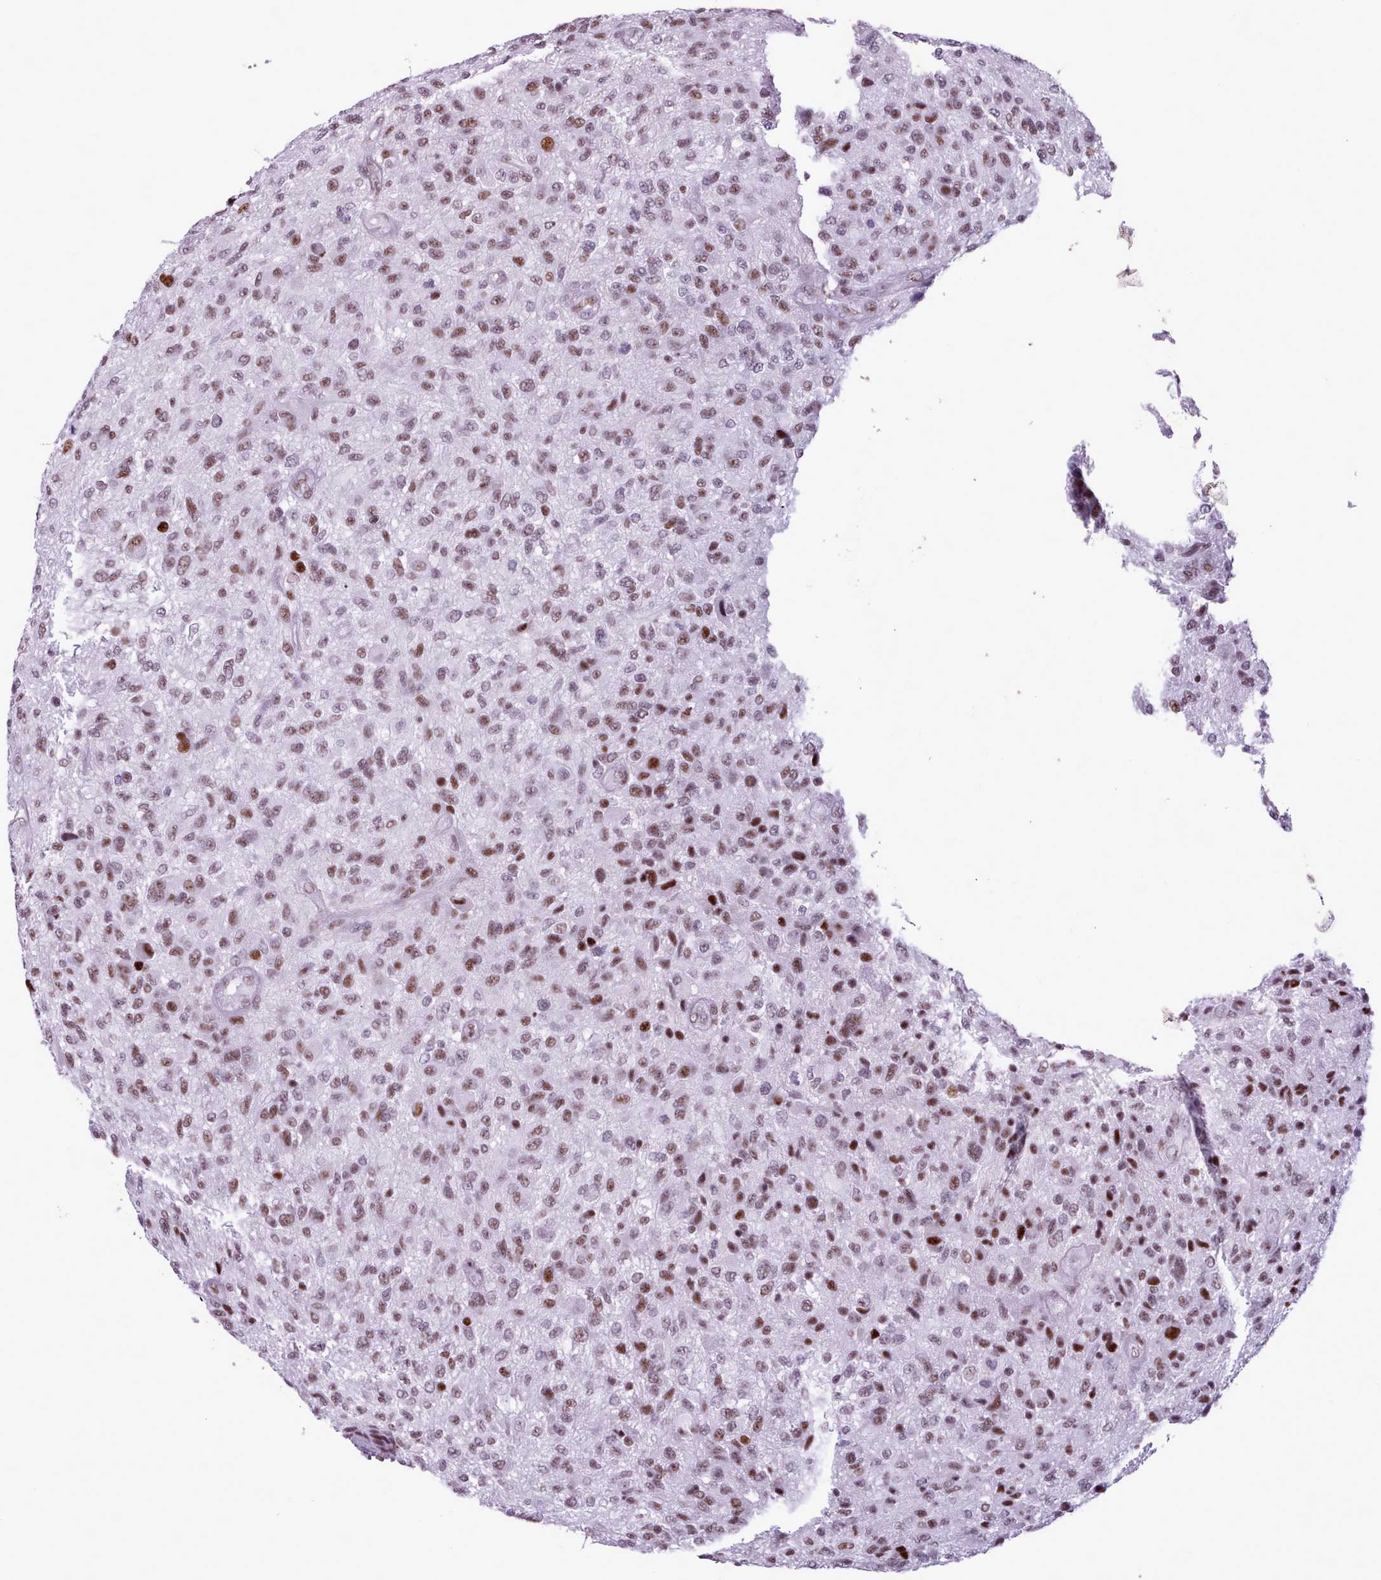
{"staining": {"intensity": "moderate", "quantity": ">75%", "location": "nuclear"}, "tissue": "glioma", "cell_type": "Tumor cells", "image_type": "cancer", "snomed": [{"axis": "morphology", "description": "Glioma, malignant, High grade"}, {"axis": "topography", "description": "Brain"}], "caption": "Immunohistochemistry (DAB) staining of human malignant glioma (high-grade) reveals moderate nuclear protein staining in approximately >75% of tumor cells. (Stains: DAB (3,3'-diaminobenzidine) in brown, nuclei in blue, Microscopy: brightfield microscopy at high magnification).", "gene": "SRSF4", "patient": {"sex": "male", "age": 47}}